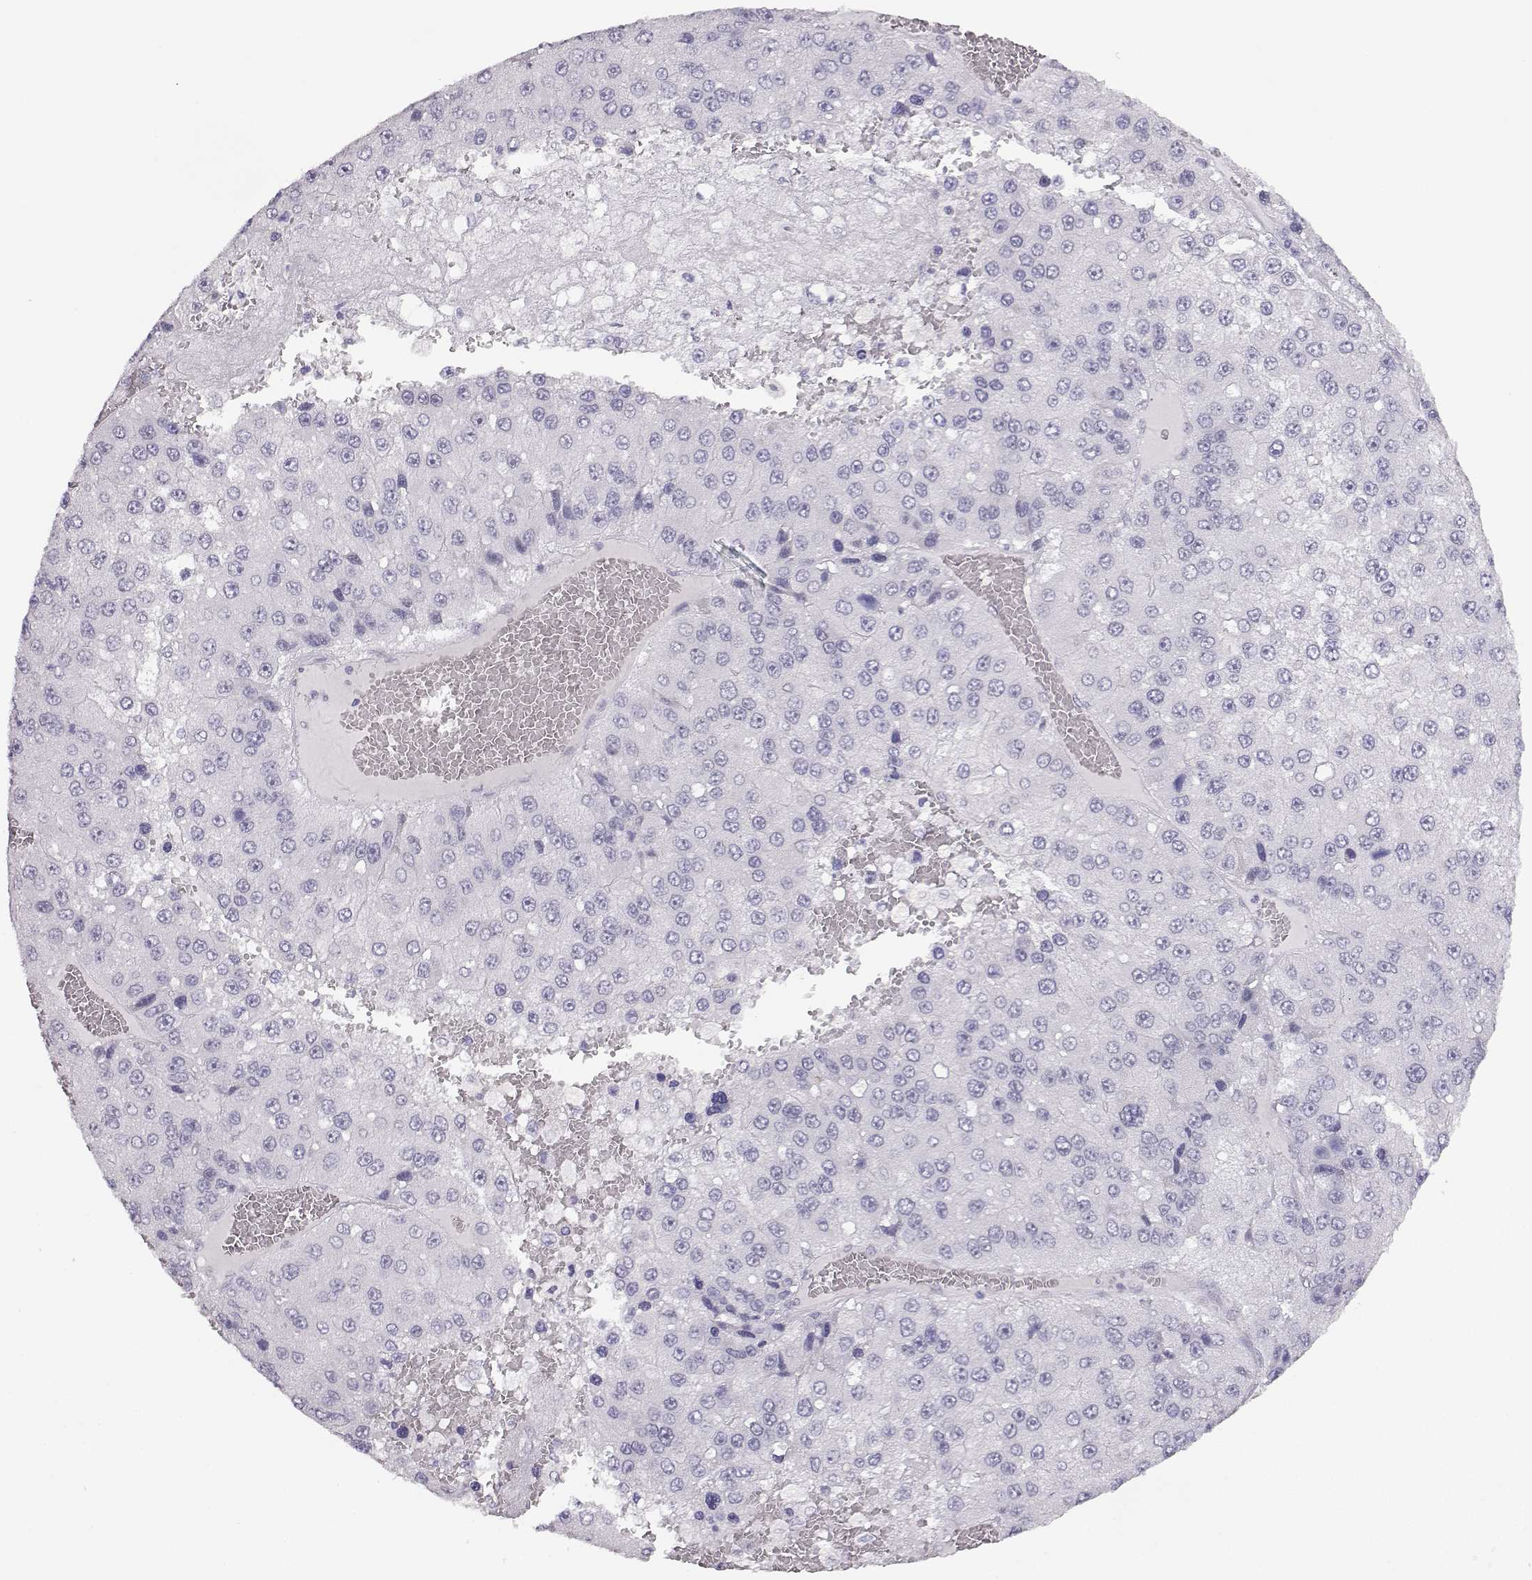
{"staining": {"intensity": "negative", "quantity": "none", "location": "none"}, "tissue": "liver cancer", "cell_type": "Tumor cells", "image_type": "cancer", "snomed": [{"axis": "morphology", "description": "Carcinoma, Hepatocellular, NOS"}, {"axis": "topography", "description": "Liver"}], "caption": "Tumor cells show no significant protein staining in liver cancer (hepatocellular carcinoma).", "gene": "IMPG1", "patient": {"sex": "female", "age": 73}}